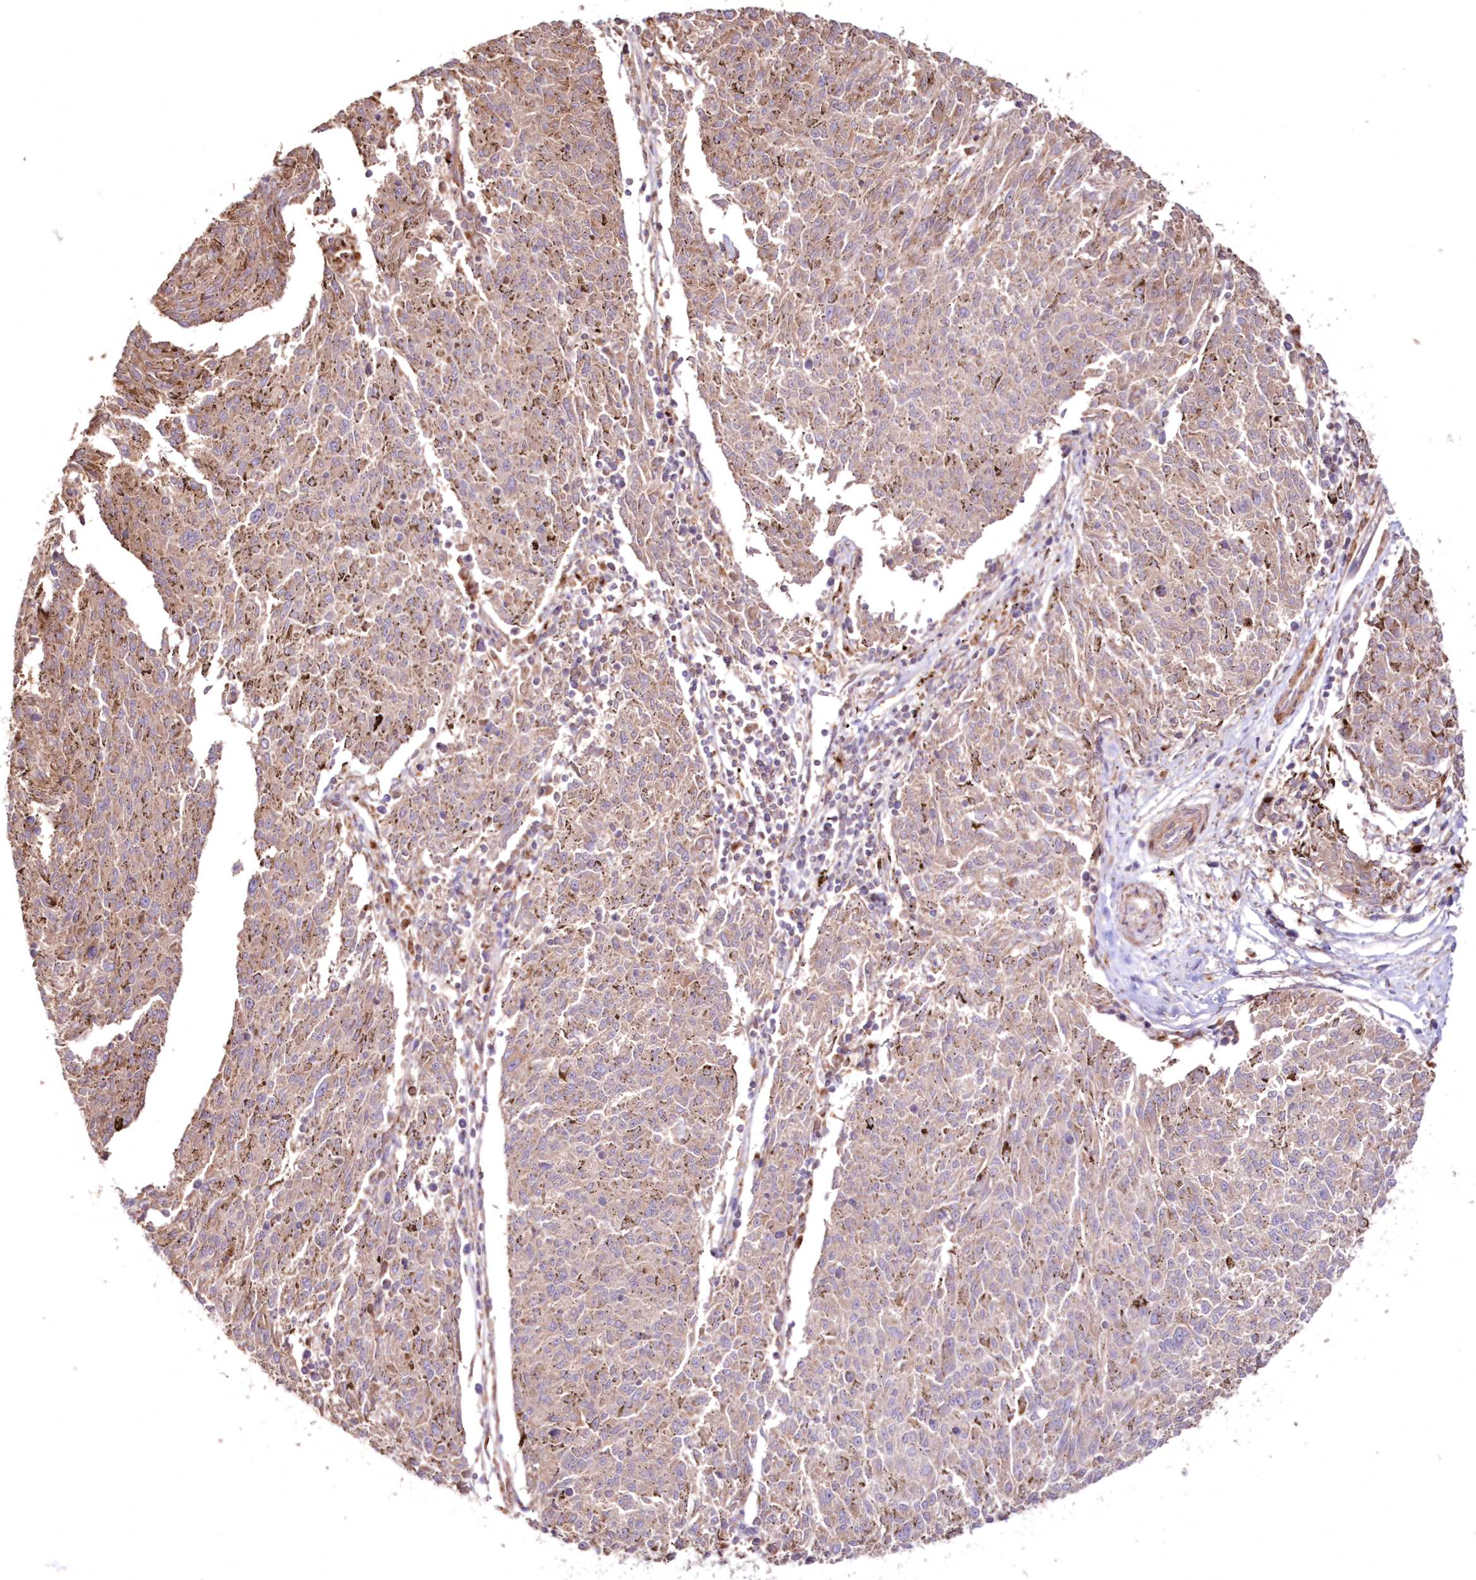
{"staining": {"intensity": "weak", "quantity": ">75%", "location": "cytoplasmic/membranous"}, "tissue": "melanoma", "cell_type": "Tumor cells", "image_type": "cancer", "snomed": [{"axis": "morphology", "description": "Malignant melanoma, NOS"}, {"axis": "topography", "description": "Skin"}], "caption": "This micrograph exhibits immunohistochemistry (IHC) staining of malignant melanoma, with low weak cytoplasmic/membranous positivity in about >75% of tumor cells.", "gene": "DDO", "patient": {"sex": "female", "age": 72}}